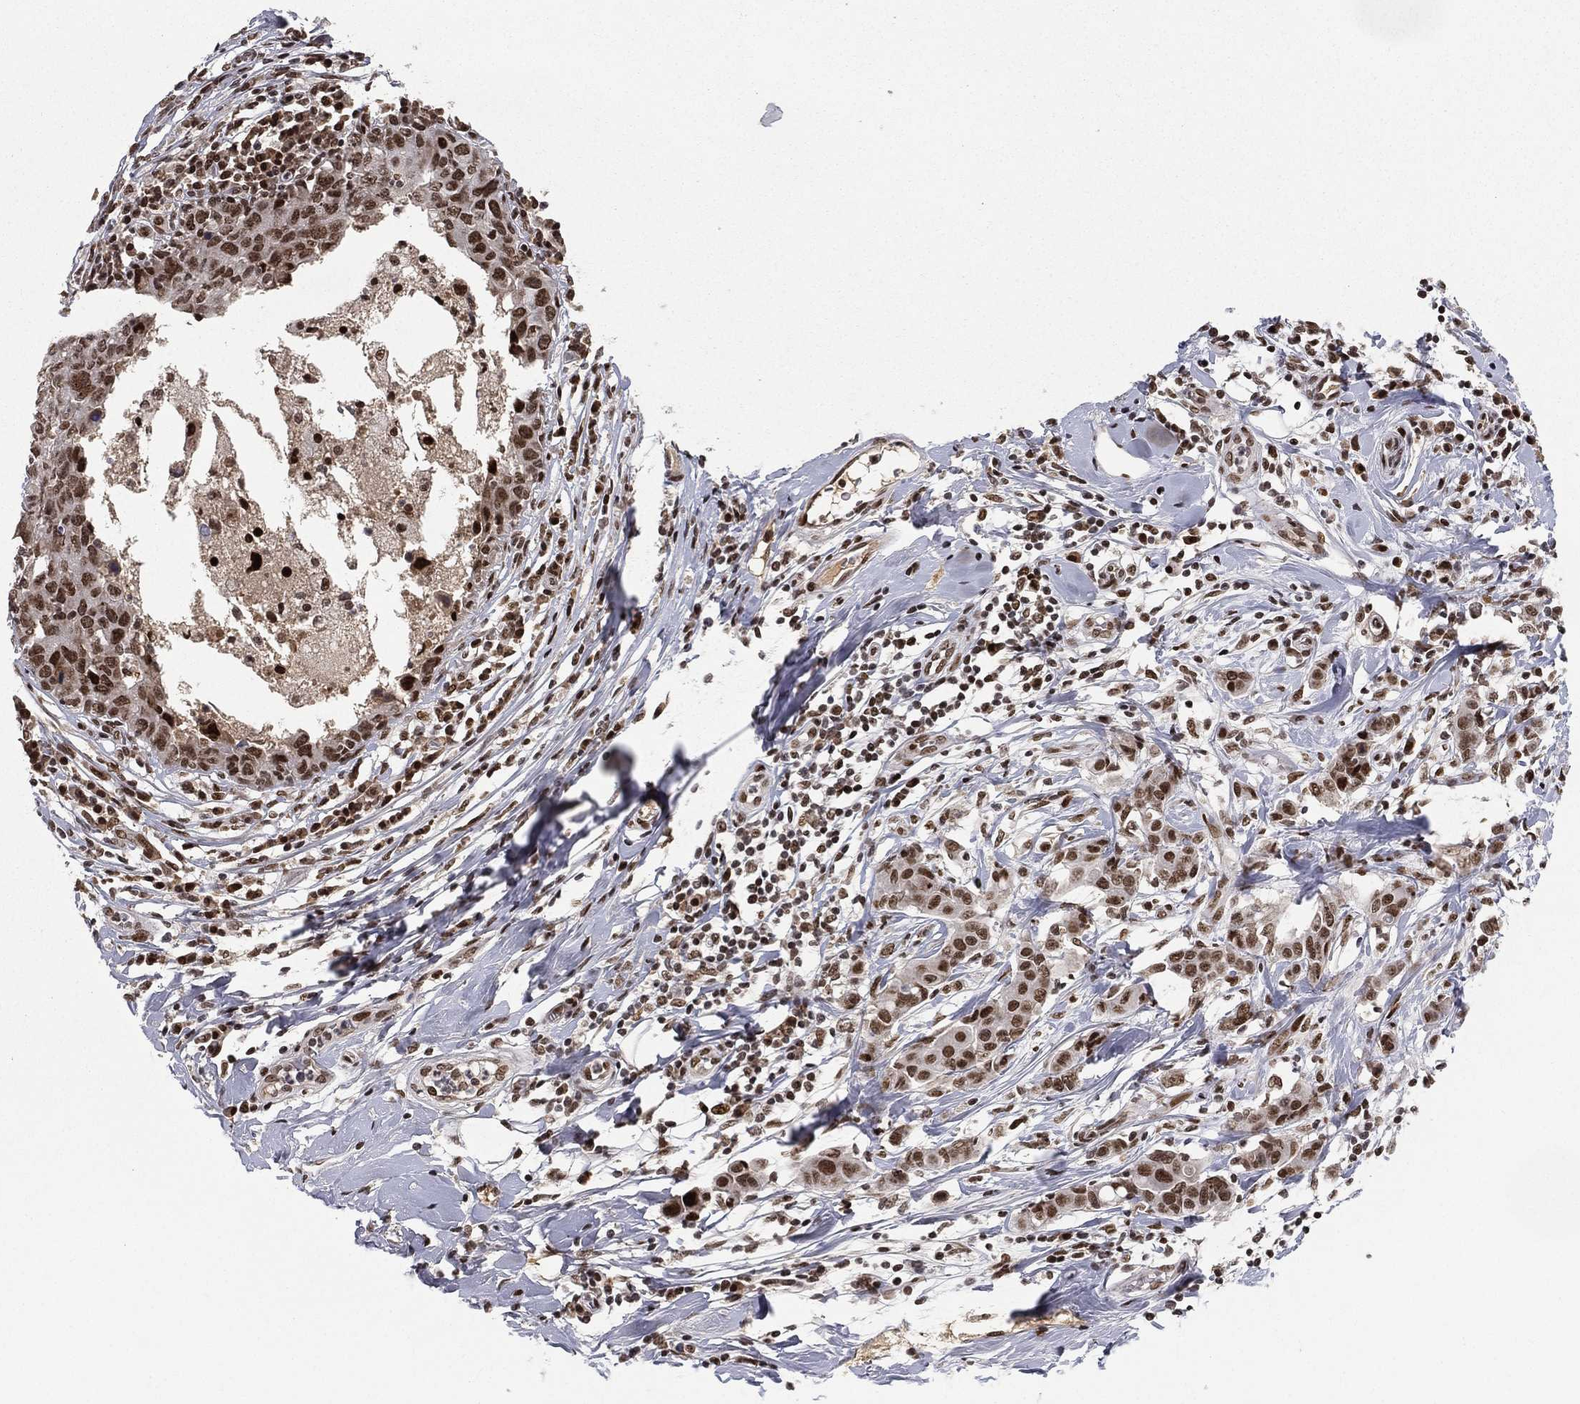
{"staining": {"intensity": "strong", "quantity": ">75%", "location": "nuclear"}, "tissue": "breast cancer", "cell_type": "Tumor cells", "image_type": "cancer", "snomed": [{"axis": "morphology", "description": "Duct carcinoma"}, {"axis": "topography", "description": "Breast"}], "caption": "Immunohistochemical staining of human breast cancer exhibits strong nuclear protein expression in approximately >75% of tumor cells.", "gene": "RTF1", "patient": {"sex": "female", "age": 27}}